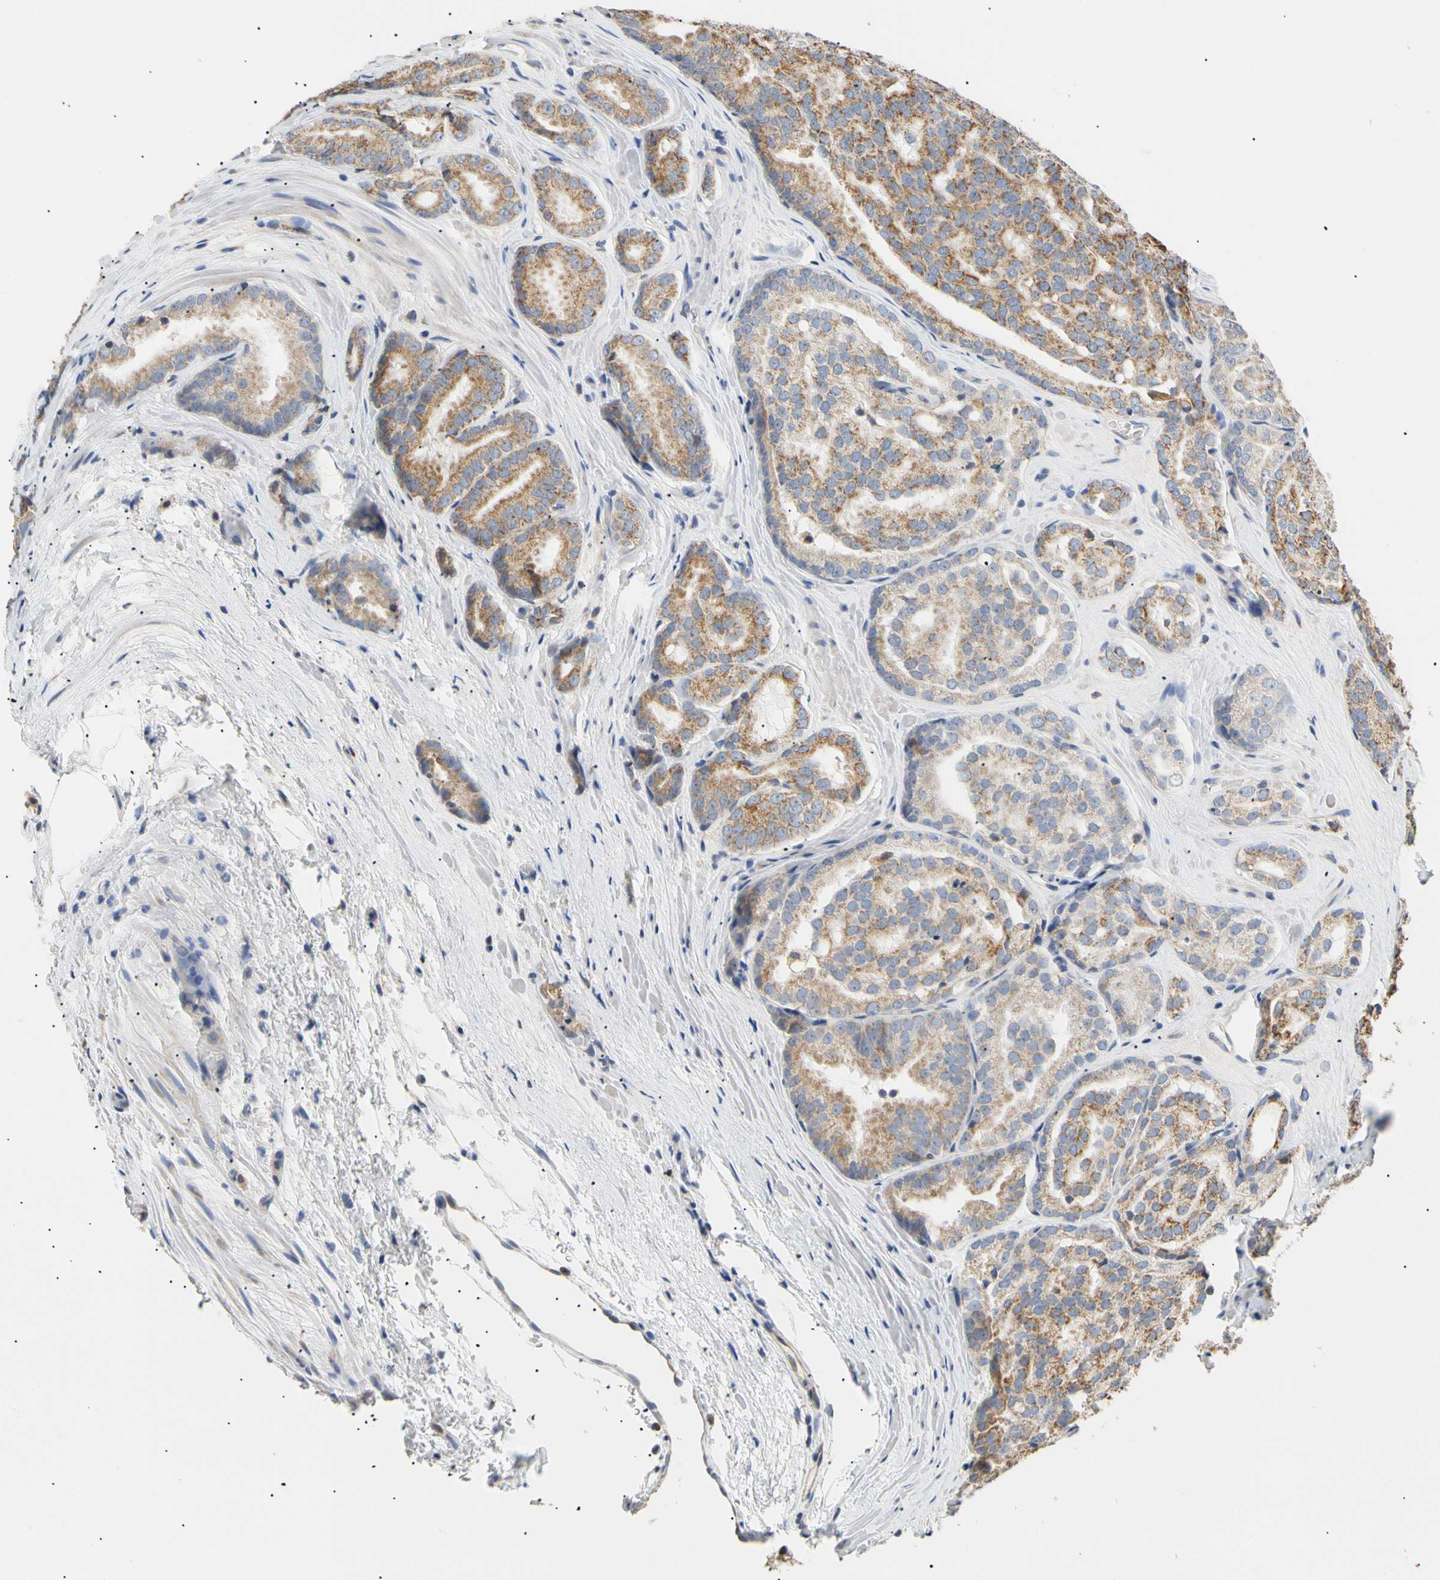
{"staining": {"intensity": "moderate", "quantity": ">75%", "location": "cytoplasmic/membranous"}, "tissue": "prostate cancer", "cell_type": "Tumor cells", "image_type": "cancer", "snomed": [{"axis": "morphology", "description": "Adenocarcinoma, High grade"}, {"axis": "topography", "description": "Prostate"}], "caption": "DAB immunohistochemical staining of high-grade adenocarcinoma (prostate) exhibits moderate cytoplasmic/membranous protein expression in approximately >75% of tumor cells.", "gene": "PLGRKT", "patient": {"sex": "male", "age": 64}}